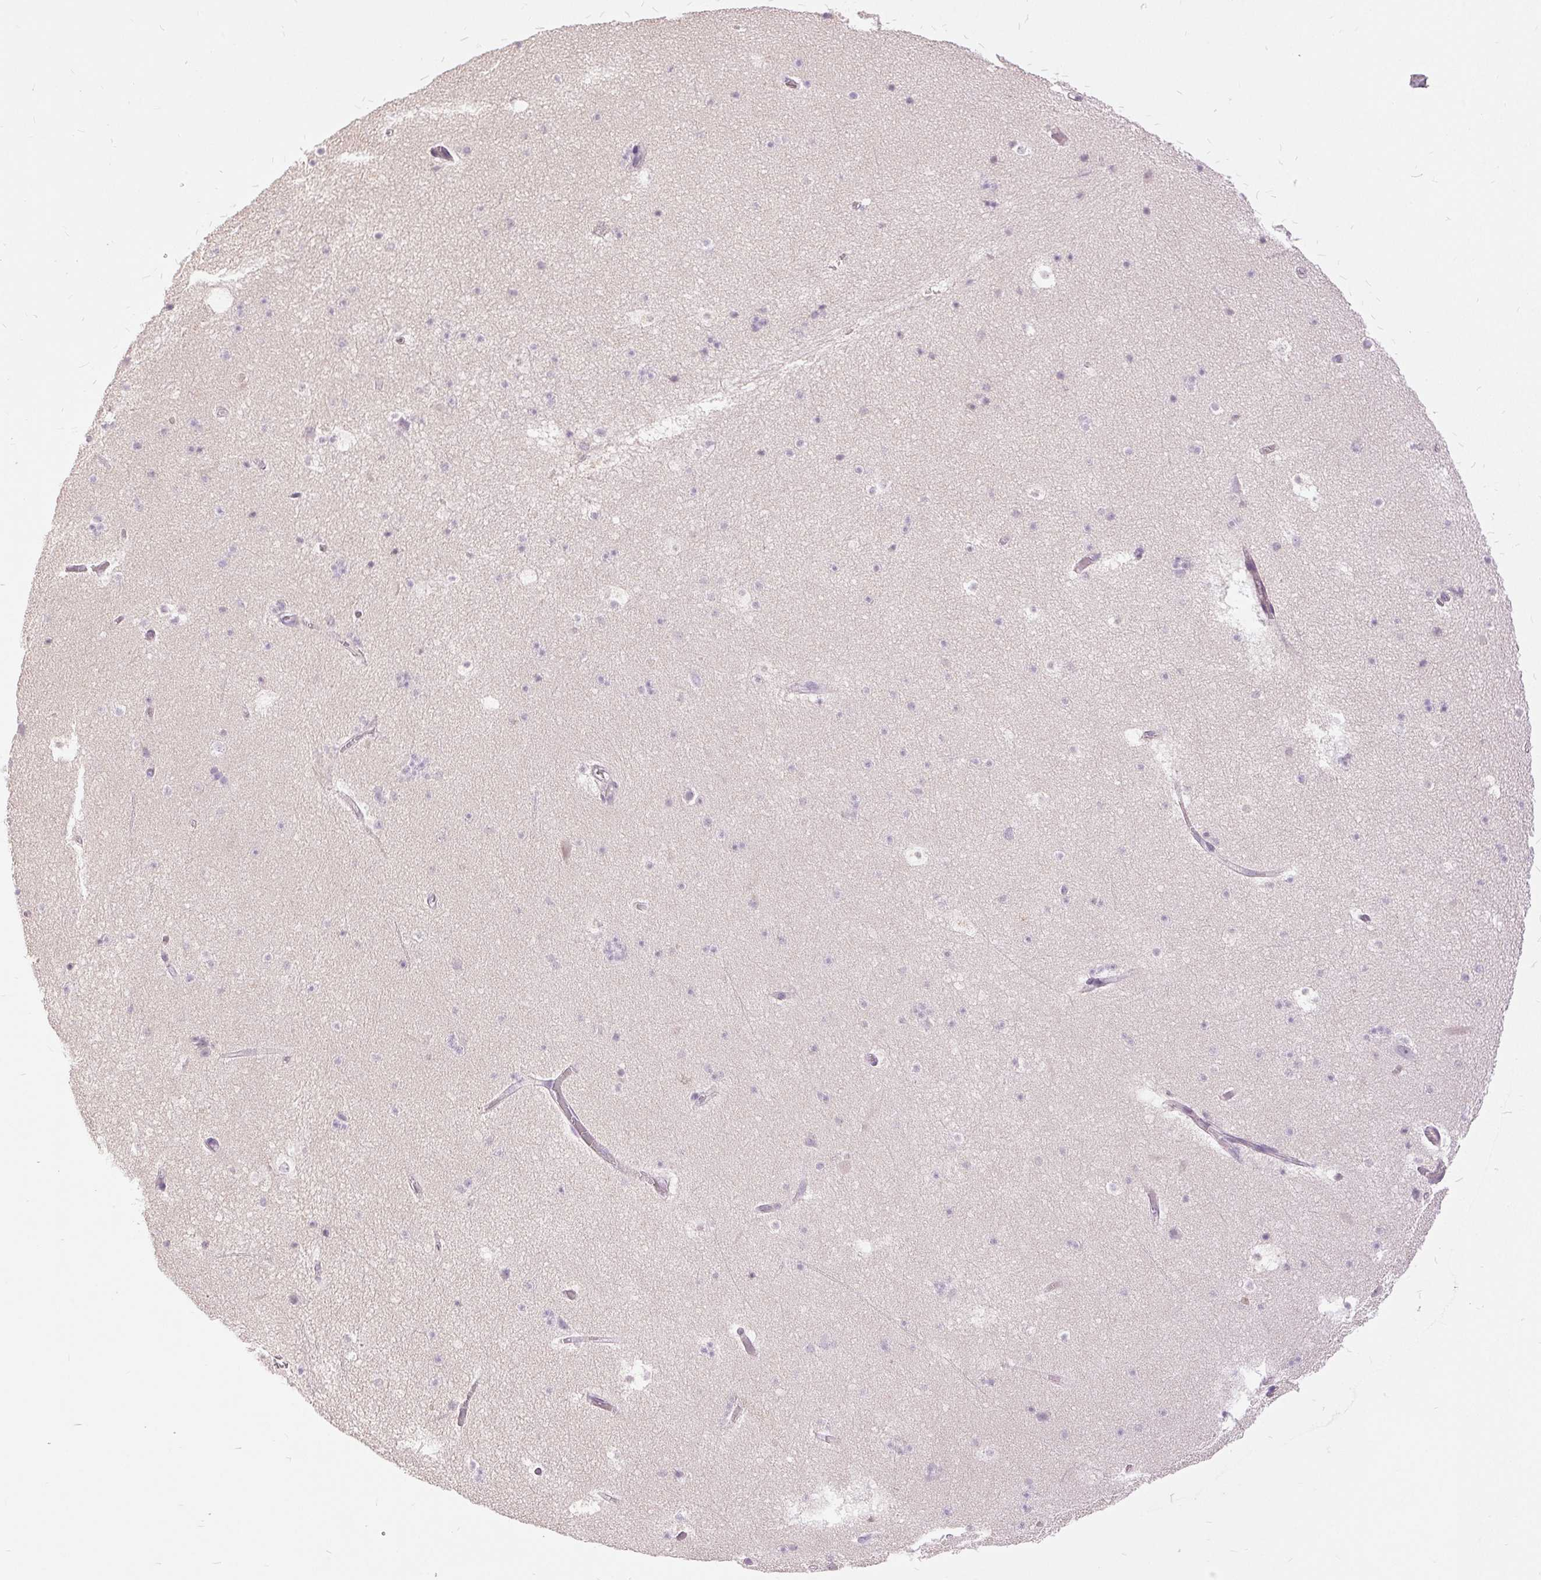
{"staining": {"intensity": "negative", "quantity": "none", "location": "none"}, "tissue": "hippocampus", "cell_type": "Glial cells", "image_type": "normal", "snomed": [{"axis": "morphology", "description": "Normal tissue, NOS"}, {"axis": "topography", "description": "Hippocampus"}], "caption": "Image shows no protein positivity in glial cells of unremarkable hippocampus.", "gene": "DSG3", "patient": {"sex": "male", "age": 26}}